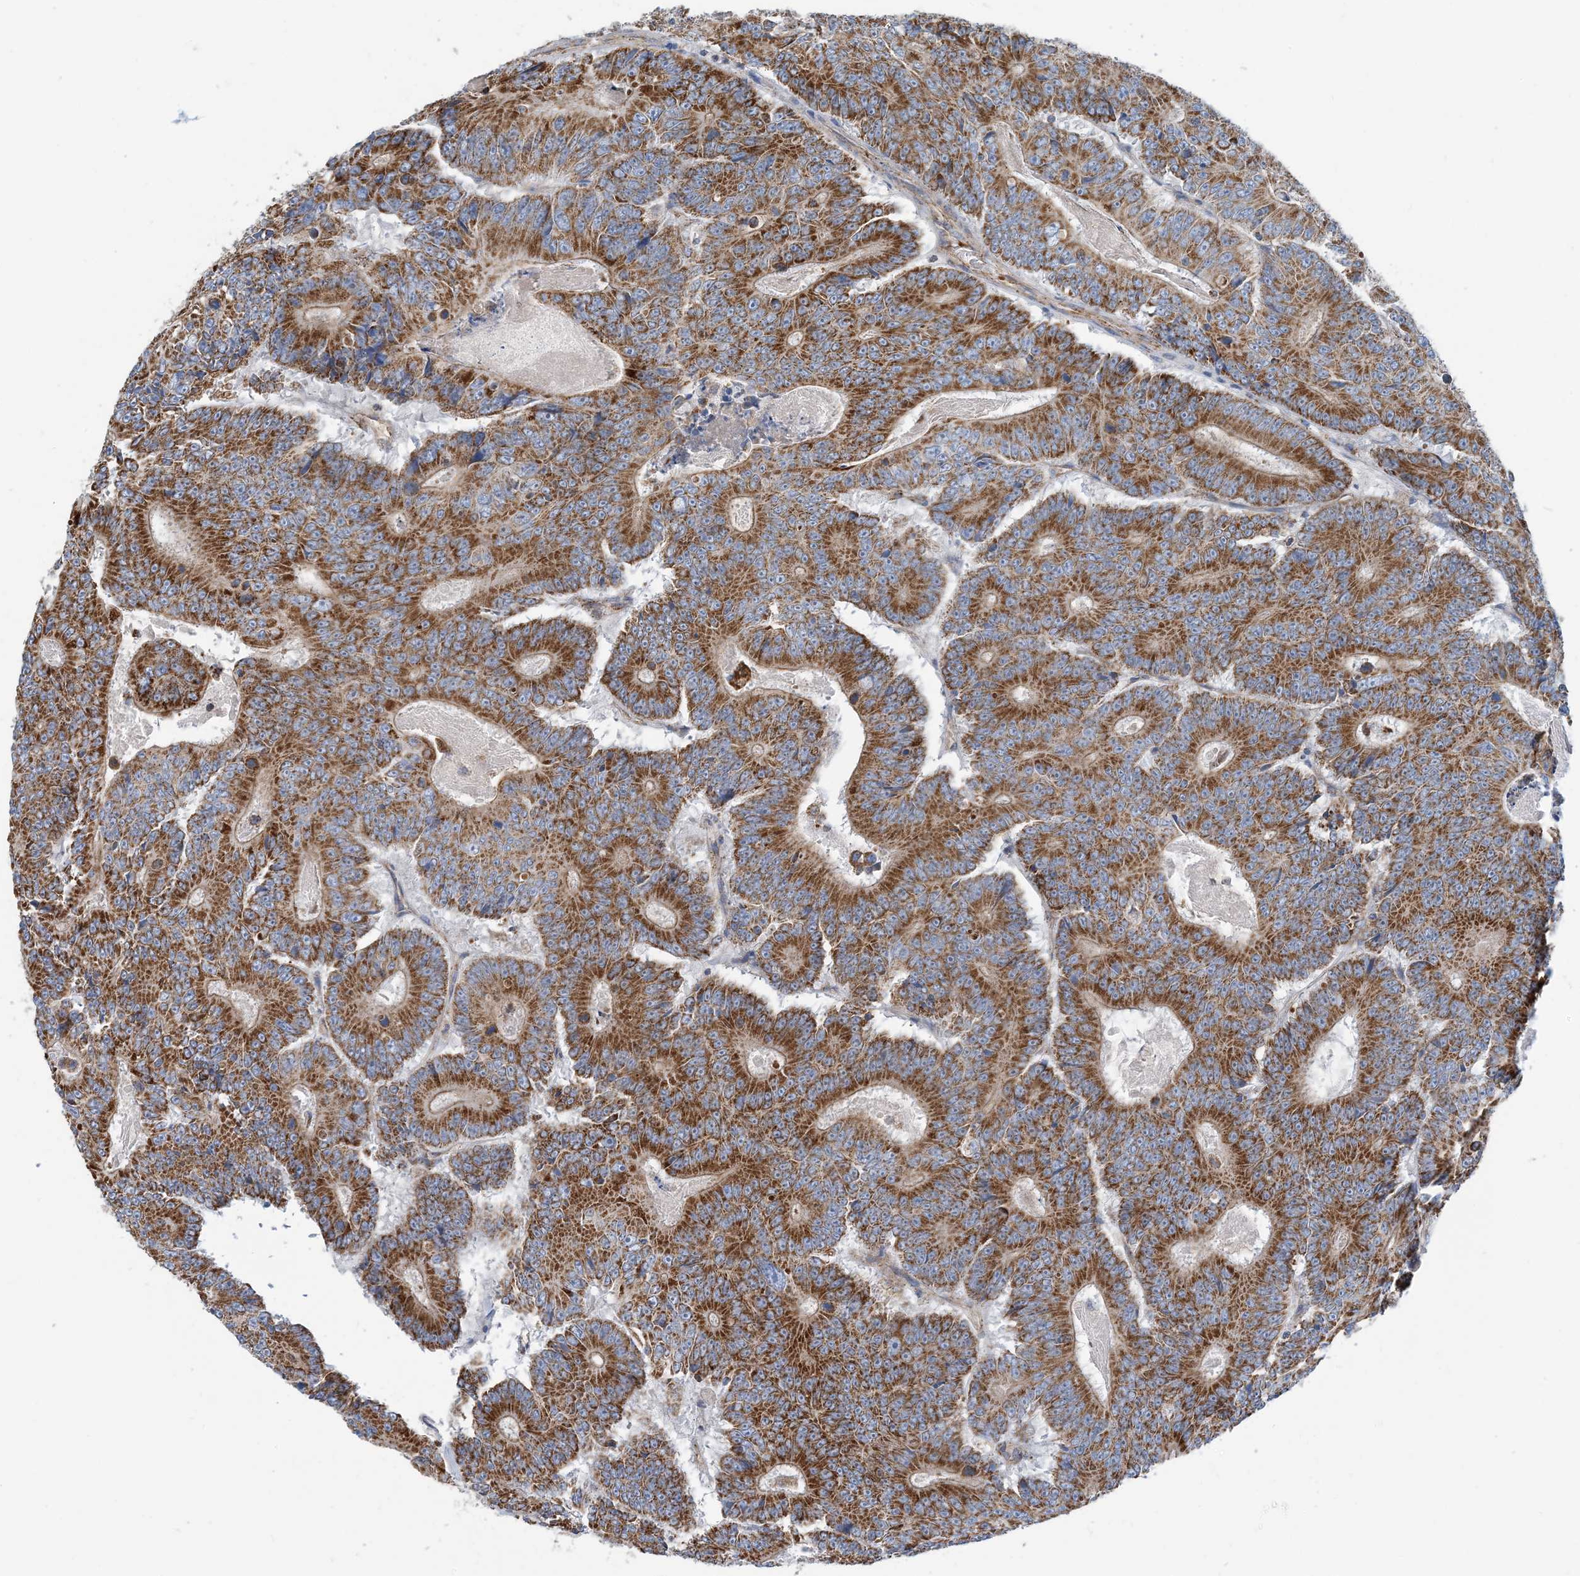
{"staining": {"intensity": "strong", "quantity": ">75%", "location": "cytoplasmic/membranous"}, "tissue": "colorectal cancer", "cell_type": "Tumor cells", "image_type": "cancer", "snomed": [{"axis": "morphology", "description": "Adenocarcinoma, NOS"}, {"axis": "topography", "description": "Colon"}], "caption": "There is high levels of strong cytoplasmic/membranous positivity in tumor cells of colorectal cancer, as demonstrated by immunohistochemical staining (brown color).", "gene": "PHOSPHO2", "patient": {"sex": "male", "age": 83}}